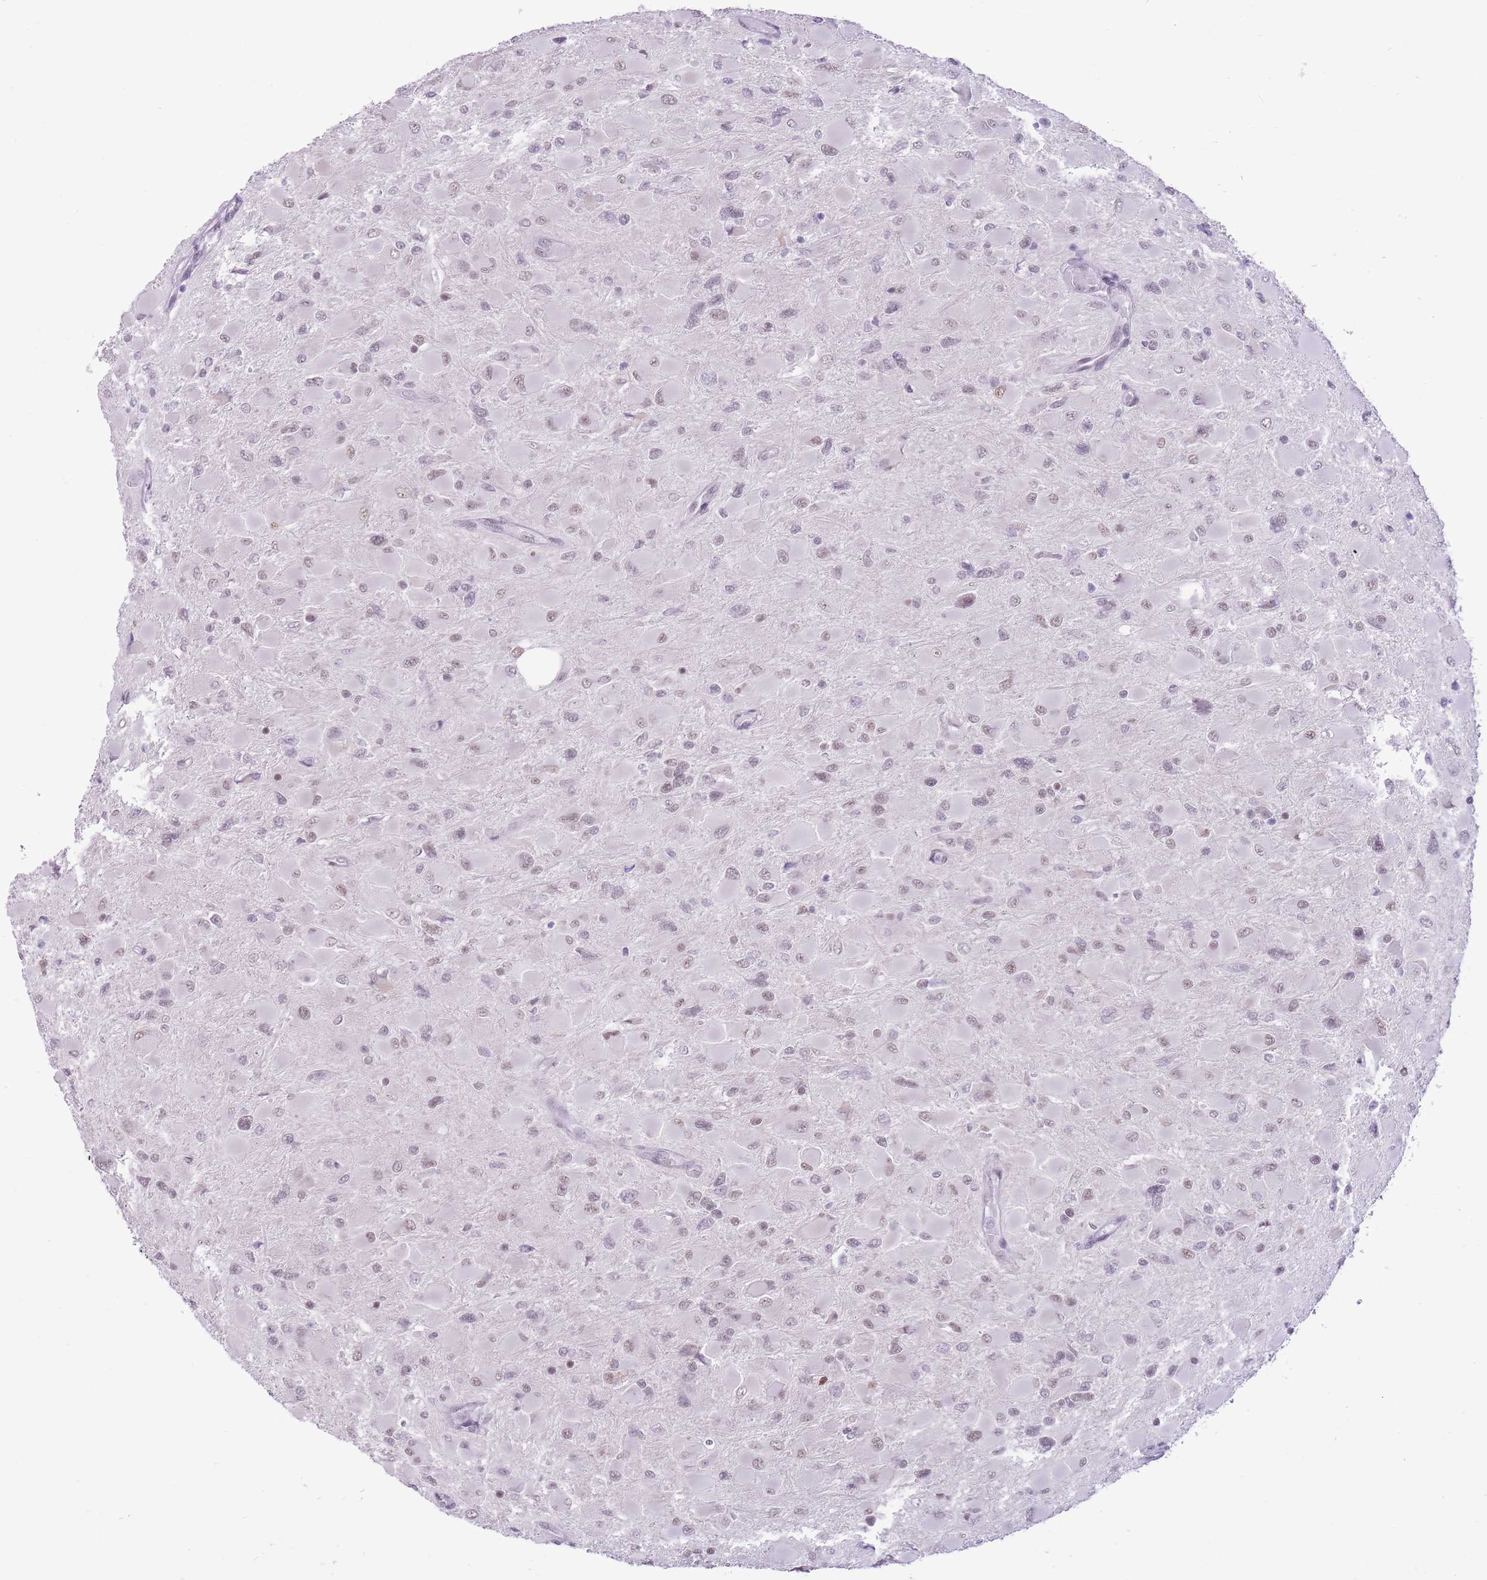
{"staining": {"intensity": "weak", "quantity": ">75%", "location": "nuclear"}, "tissue": "glioma", "cell_type": "Tumor cells", "image_type": "cancer", "snomed": [{"axis": "morphology", "description": "Glioma, malignant, High grade"}, {"axis": "topography", "description": "Cerebral cortex"}], "caption": "Tumor cells demonstrate weak nuclear expression in about >75% of cells in glioma.", "gene": "ZBED5", "patient": {"sex": "female", "age": 36}}